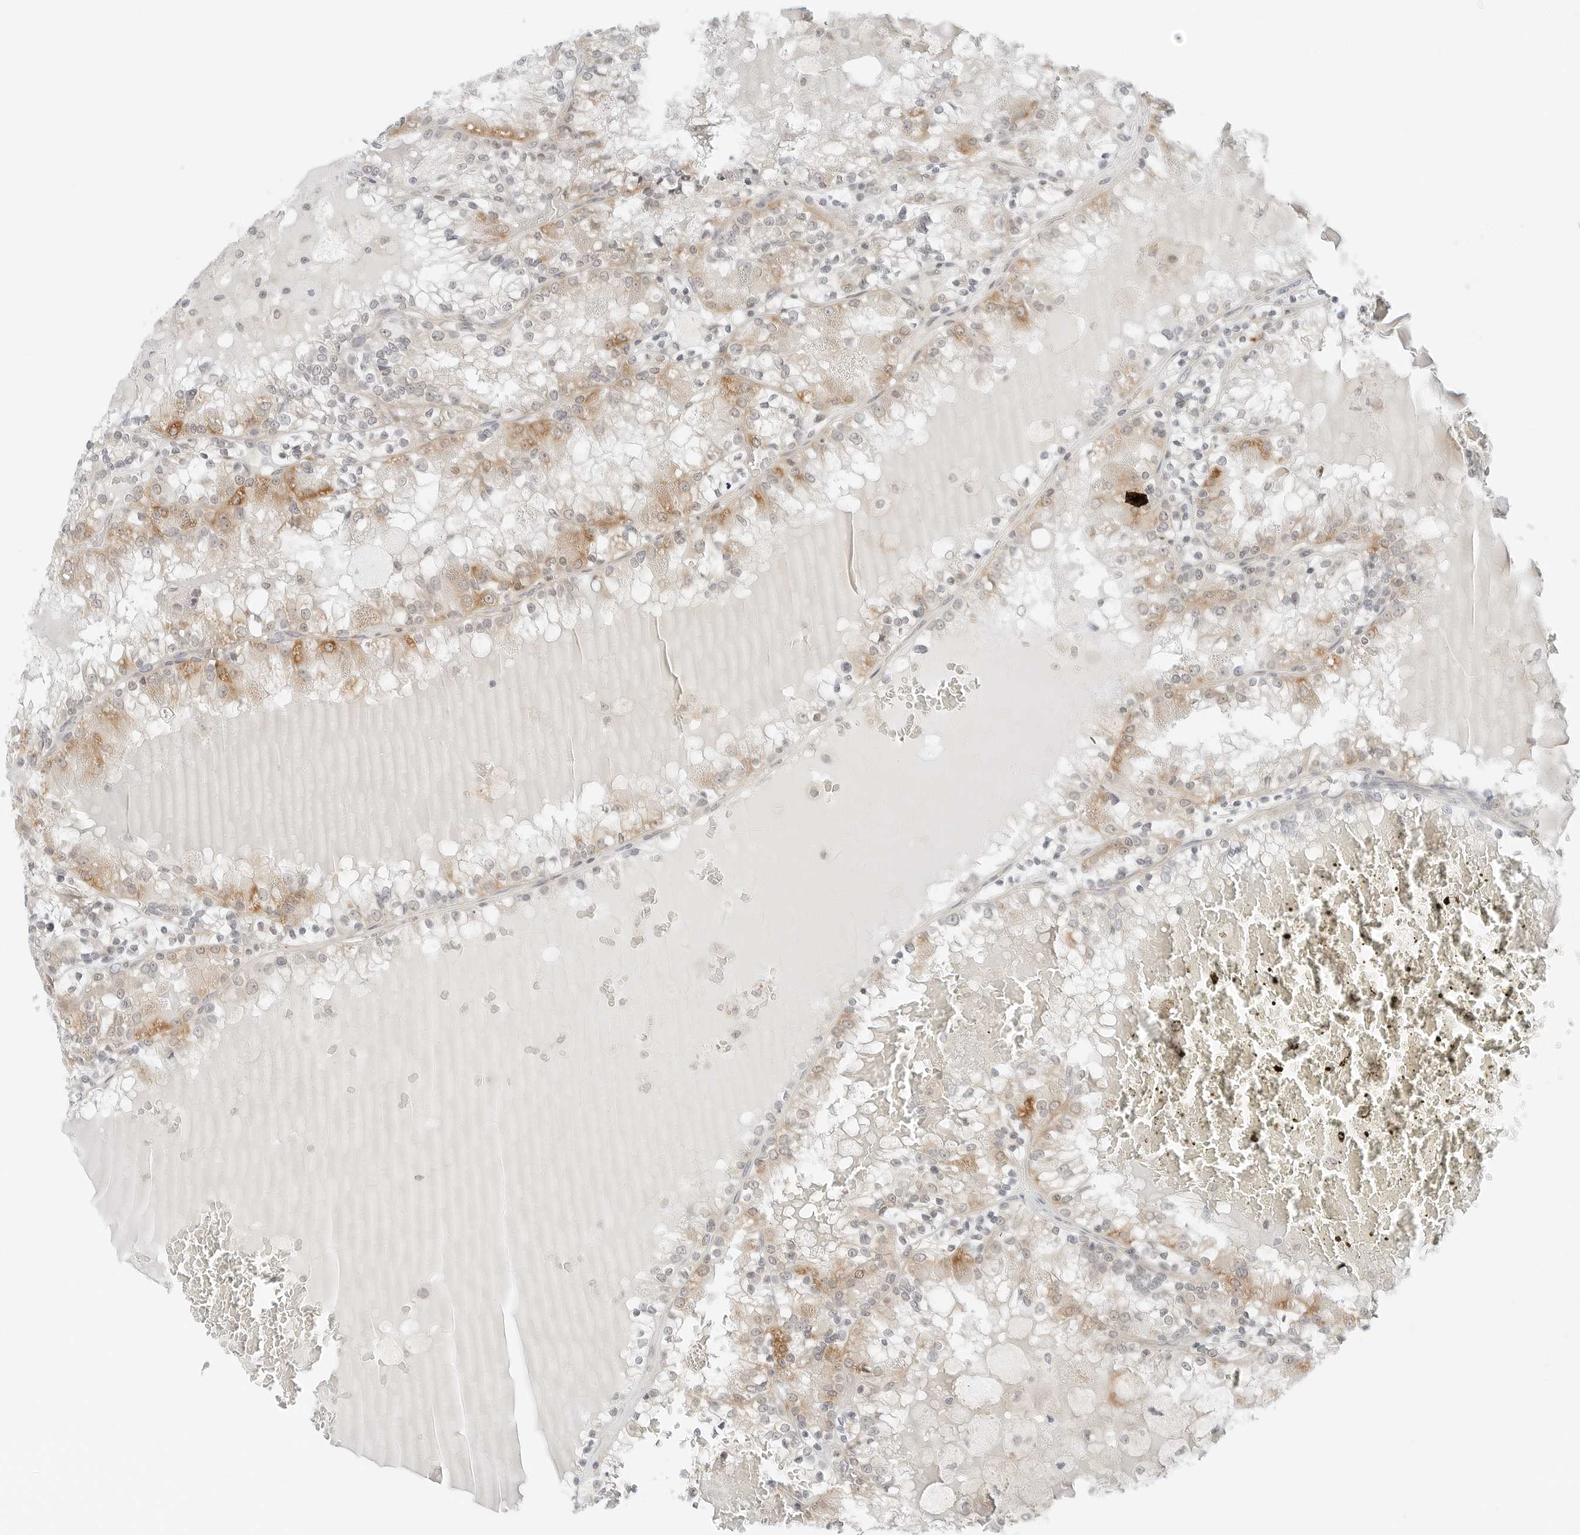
{"staining": {"intensity": "moderate", "quantity": "25%-75%", "location": "cytoplasmic/membranous"}, "tissue": "renal cancer", "cell_type": "Tumor cells", "image_type": "cancer", "snomed": [{"axis": "morphology", "description": "Adenocarcinoma, NOS"}, {"axis": "topography", "description": "Kidney"}], "caption": "Immunohistochemistry (IHC) staining of renal adenocarcinoma, which exhibits medium levels of moderate cytoplasmic/membranous expression in approximately 25%-75% of tumor cells indicating moderate cytoplasmic/membranous protein staining. The staining was performed using DAB (brown) for protein detection and nuclei were counterstained in hematoxylin (blue).", "gene": "IQCC", "patient": {"sex": "female", "age": 56}}